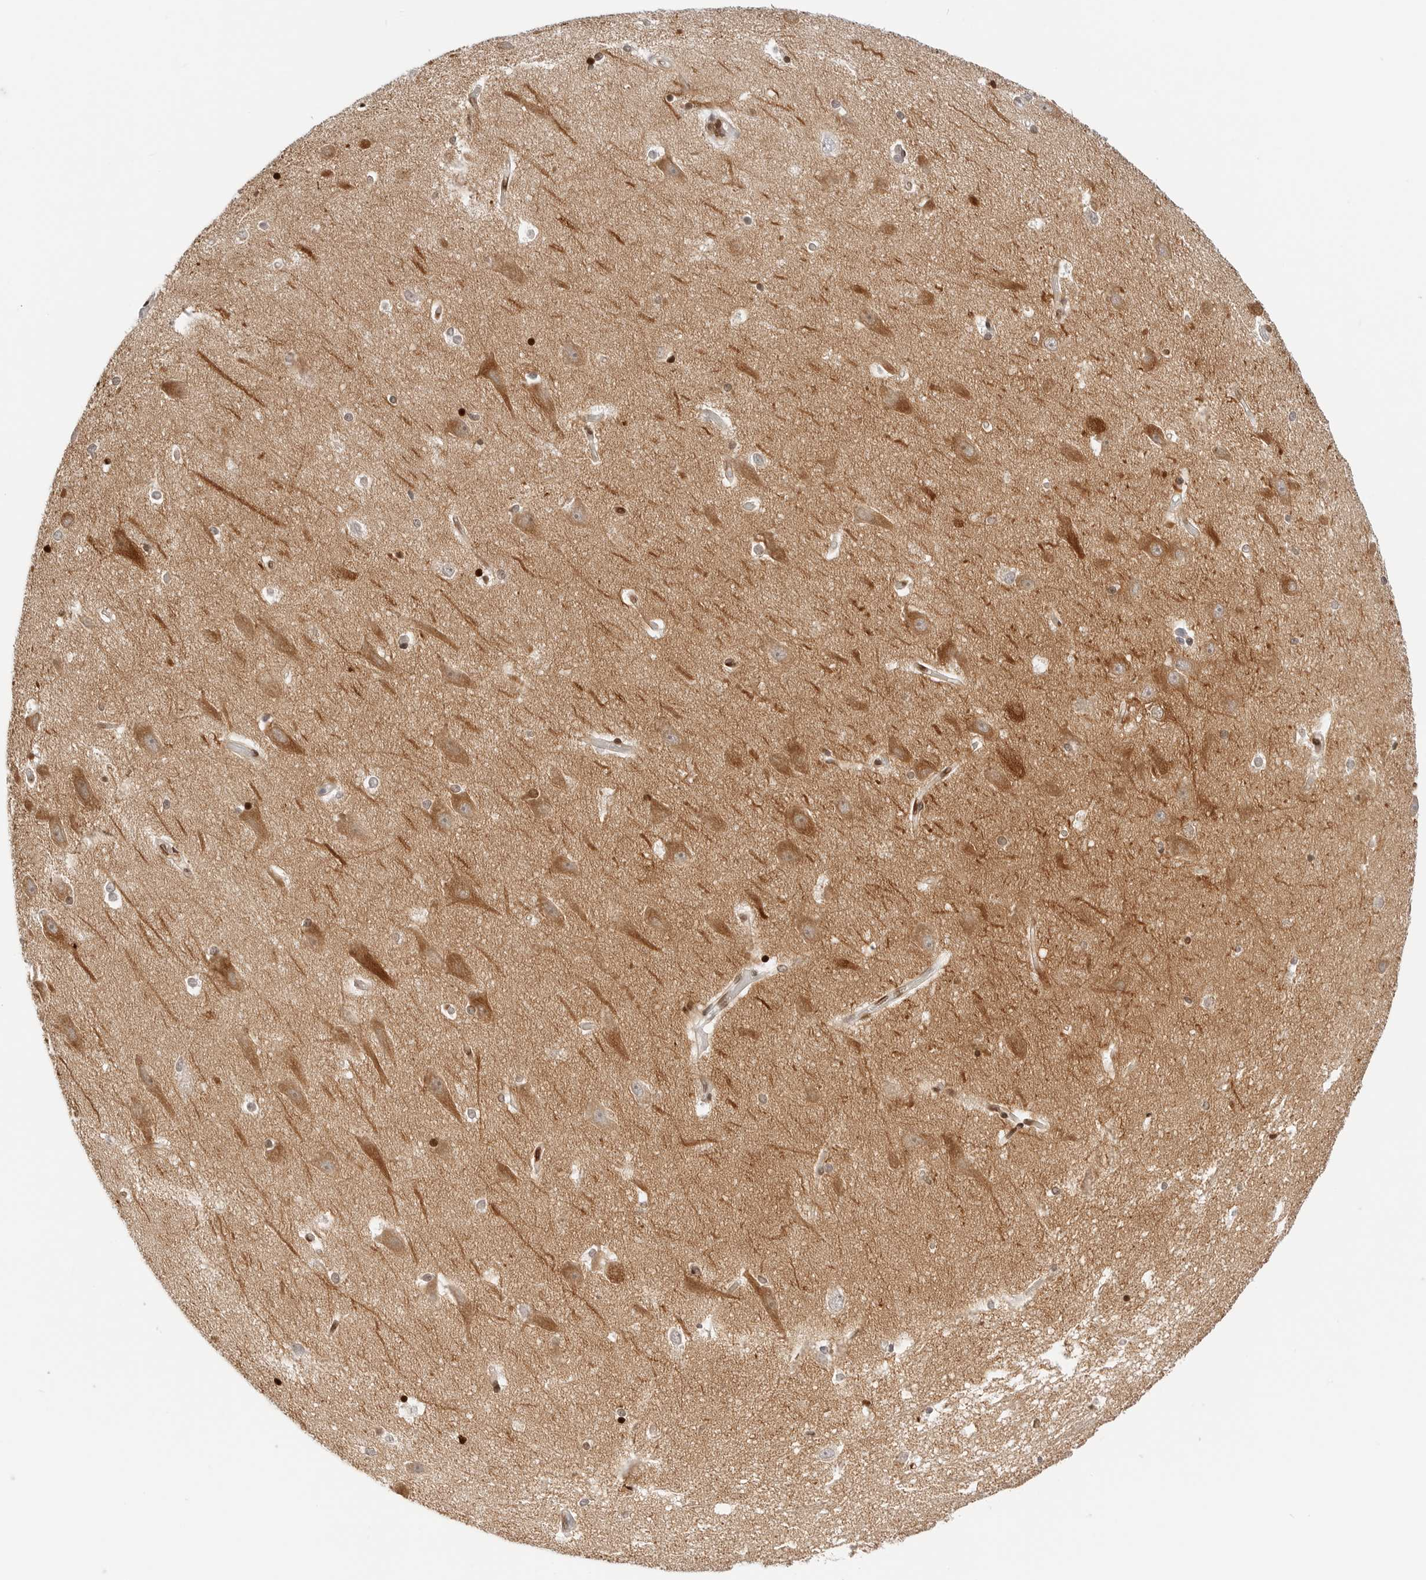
{"staining": {"intensity": "strong", "quantity": ">75%", "location": "nuclear"}, "tissue": "hippocampus", "cell_type": "Glial cells", "image_type": "normal", "snomed": [{"axis": "morphology", "description": "Normal tissue, NOS"}, {"axis": "topography", "description": "Hippocampus"}], "caption": "Immunohistochemical staining of unremarkable hippocampus exhibits >75% levels of strong nuclear protein positivity in about >75% of glial cells.", "gene": "SPIDR", "patient": {"sex": "male", "age": 45}}